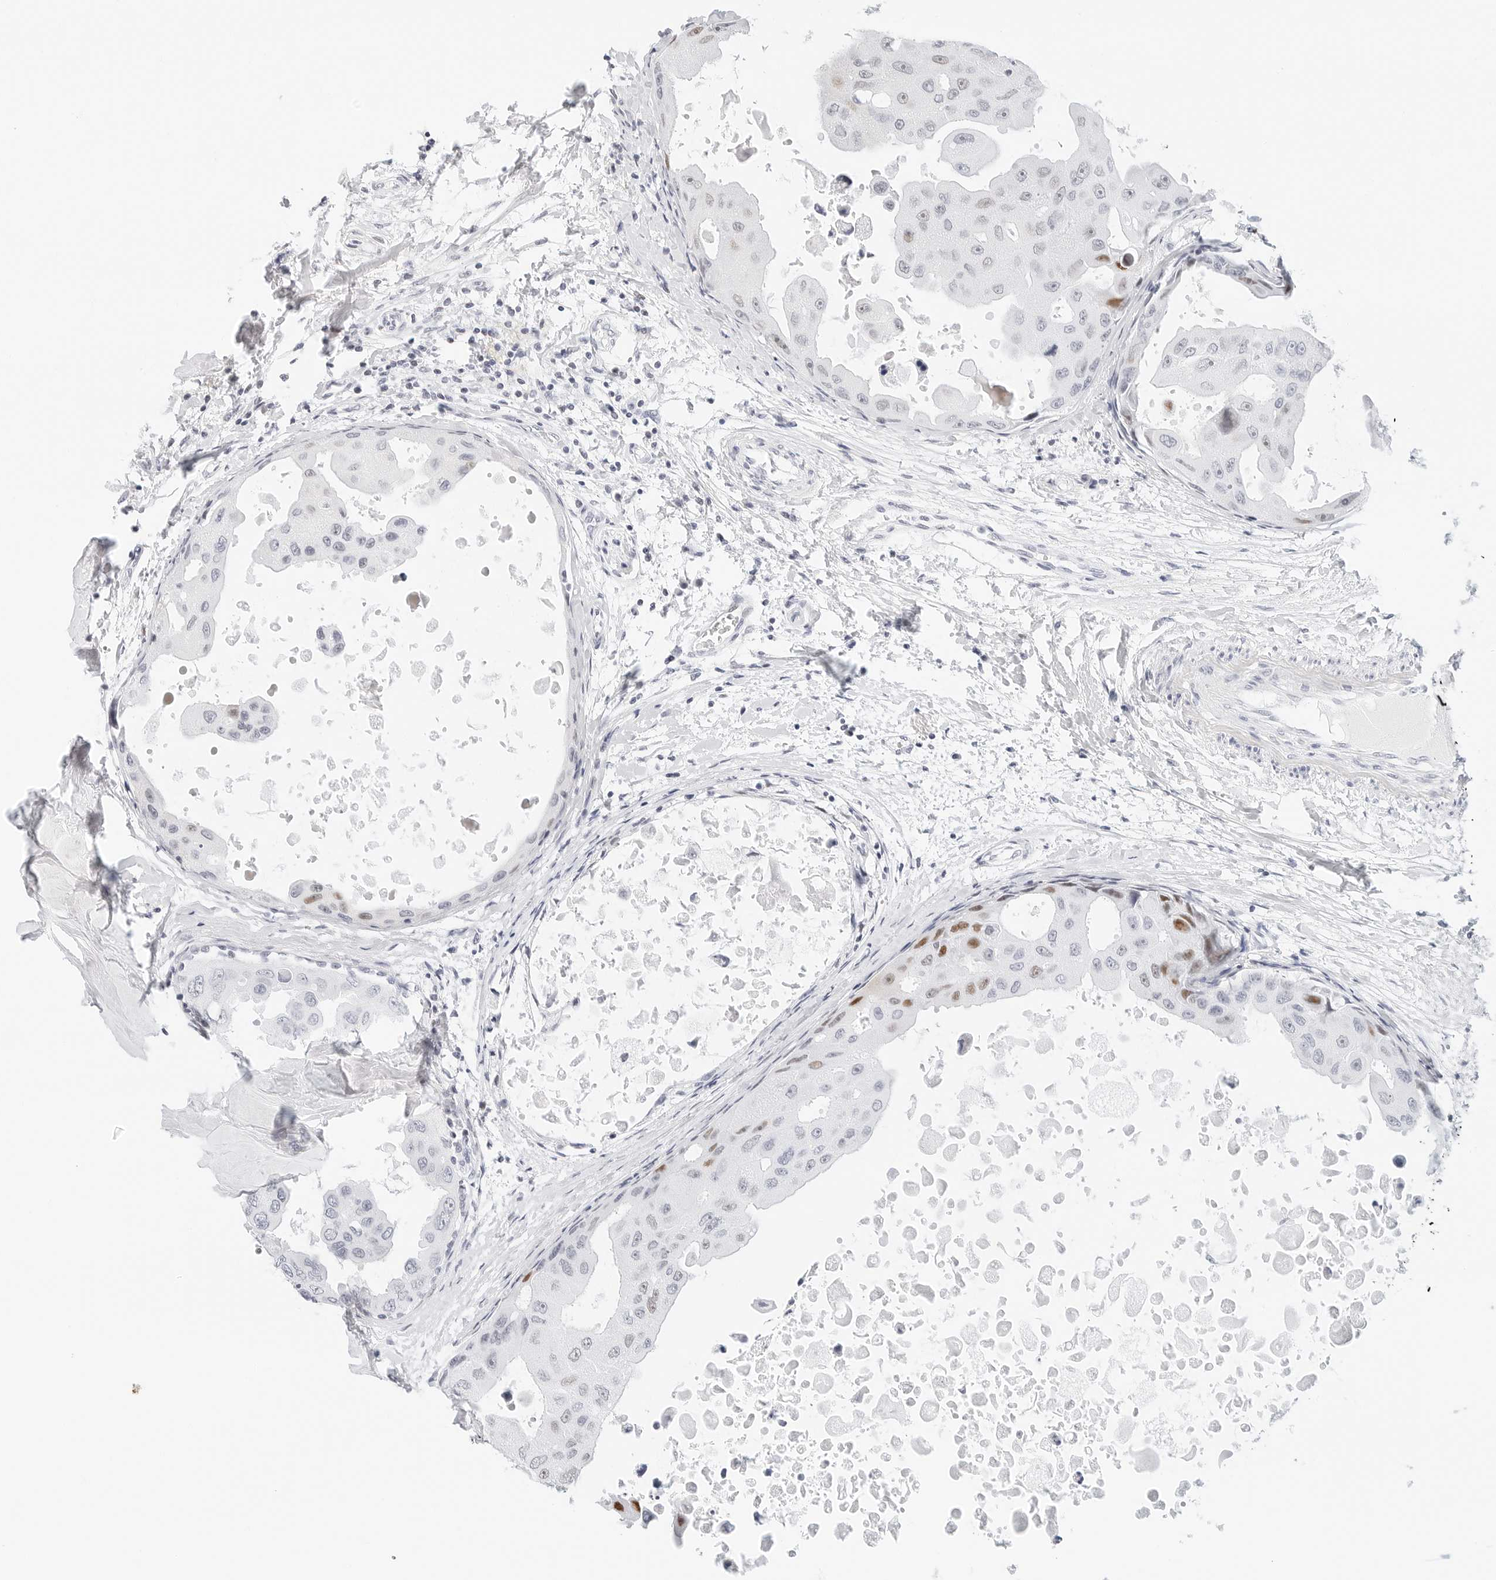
{"staining": {"intensity": "moderate", "quantity": "<25%", "location": "nuclear"}, "tissue": "breast cancer", "cell_type": "Tumor cells", "image_type": "cancer", "snomed": [{"axis": "morphology", "description": "Duct carcinoma"}, {"axis": "topography", "description": "Breast"}], "caption": "Infiltrating ductal carcinoma (breast) was stained to show a protein in brown. There is low levels of moderate nuclear positivity in about <25% of tumor cells.", "gene": "NTMT2", "patient": {"sex": "female", "age": 27}}